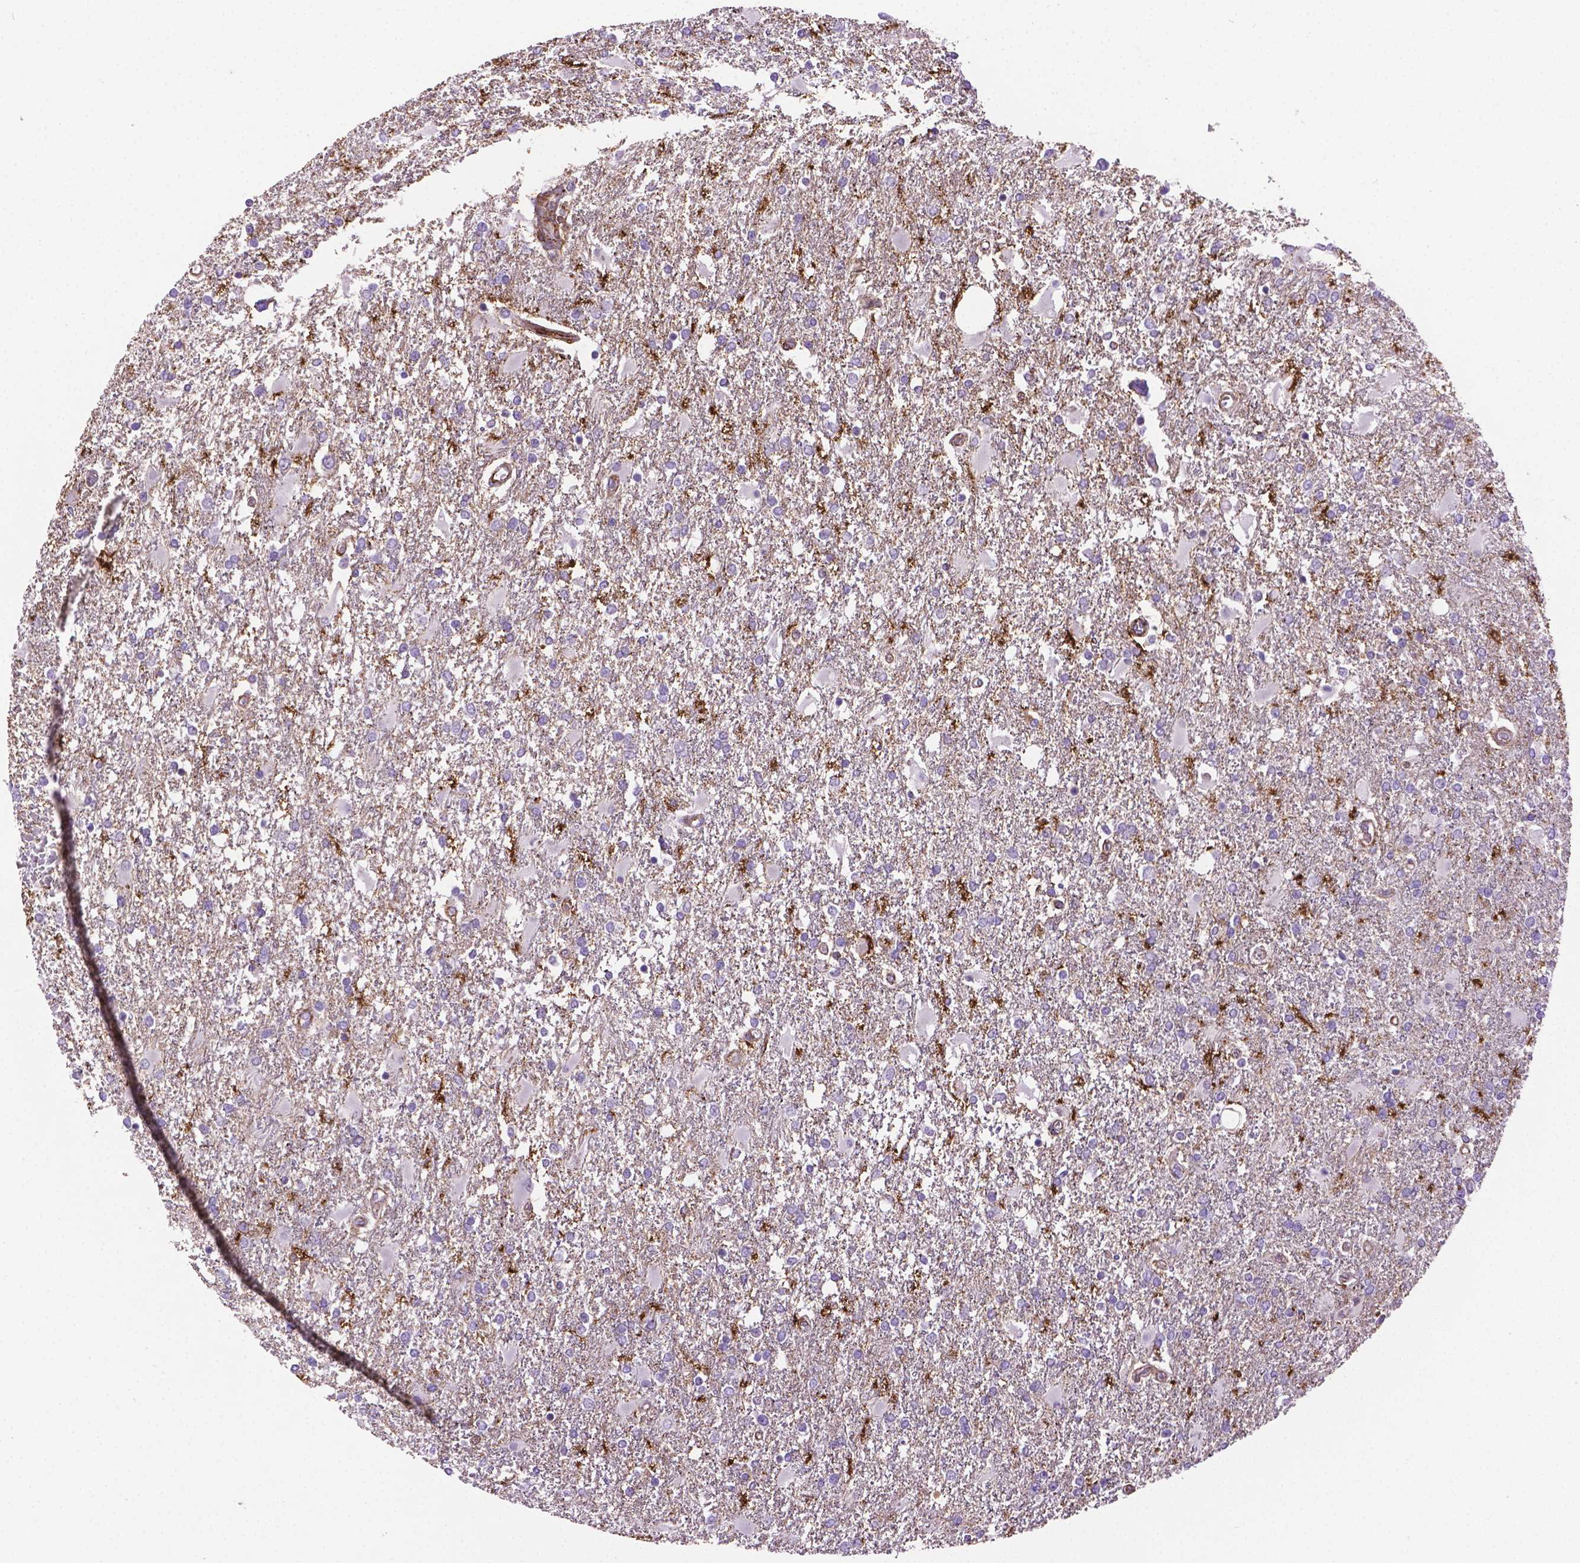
{"staining": {"intensity": "negative", "quantity": "none", "location": "none"}, "tissue": "glioma", "cell_type": "Tumor cells", "image_type": "cancer", "snomed": [{"axis": "morphology", "description": "Glioma, malignant, High grade"}, {"axis": "topography", "description": "Cerebral cortex"}], "caption": "Human glioma stained for a protein using IHC shows no expression in tumor cells.", "gene": "ACAD10", "patient": {"sex": "male", "age": 79}}